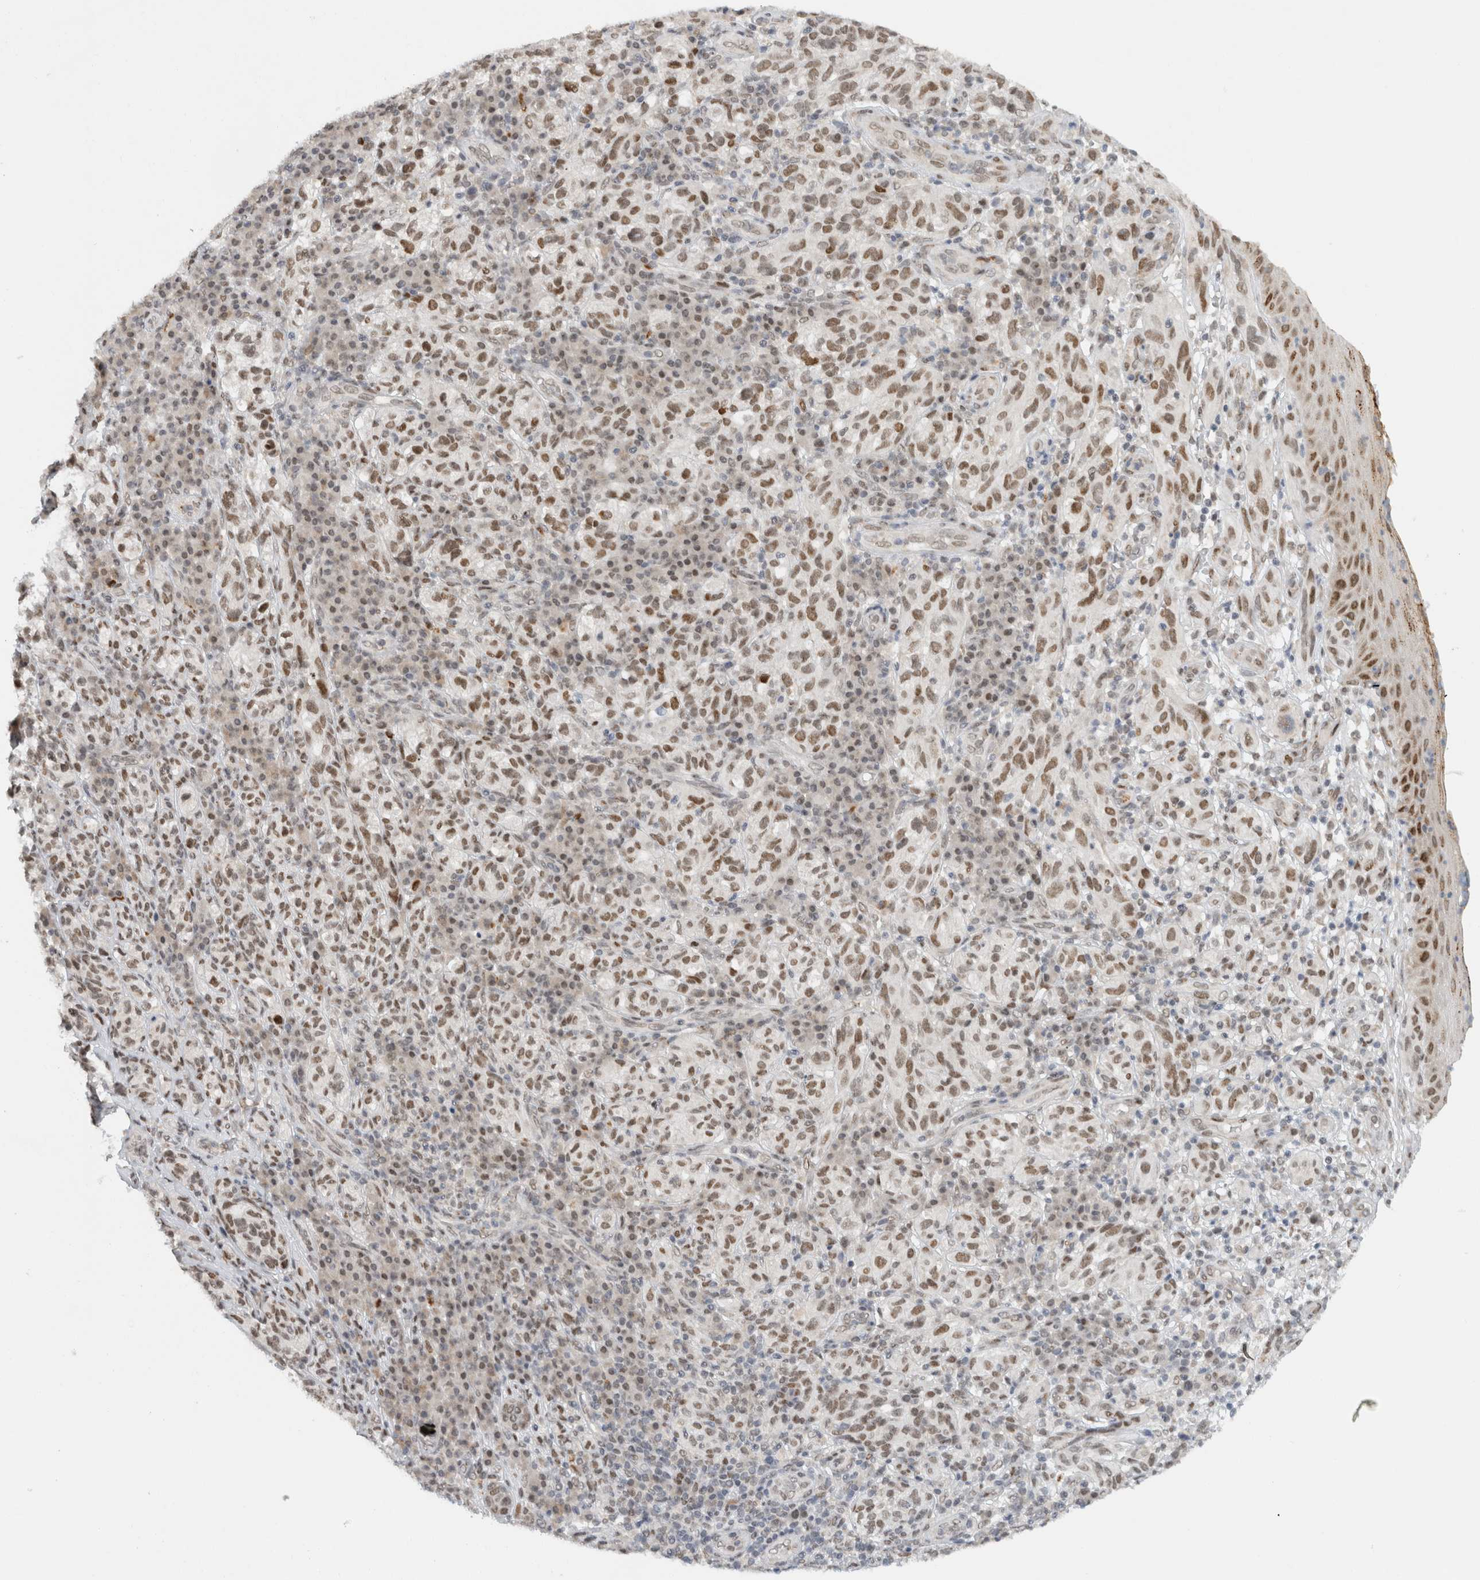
{"staining": {"intensity": "moderate", "quantity": ">75%", "location": "nuclear"}, "tissue": "melanoma", "cell_type": "Tumor cells", "image_type": "cancer", "snomed": [{"axis": "morphology", "description": "Malignant melanoma, NOS"}, {"axis": "topography", "description": "Skin"}], "caption": "This image shows melanoma stained with immunohistochemistry (IHC) to label a protein in brown. The nuclear of tumor cells show moderate positivity for the protein. Nuclei are counter-stained blue.", "gene": "HNRNPR", "patient": {"sex": "female", "age": 73}}